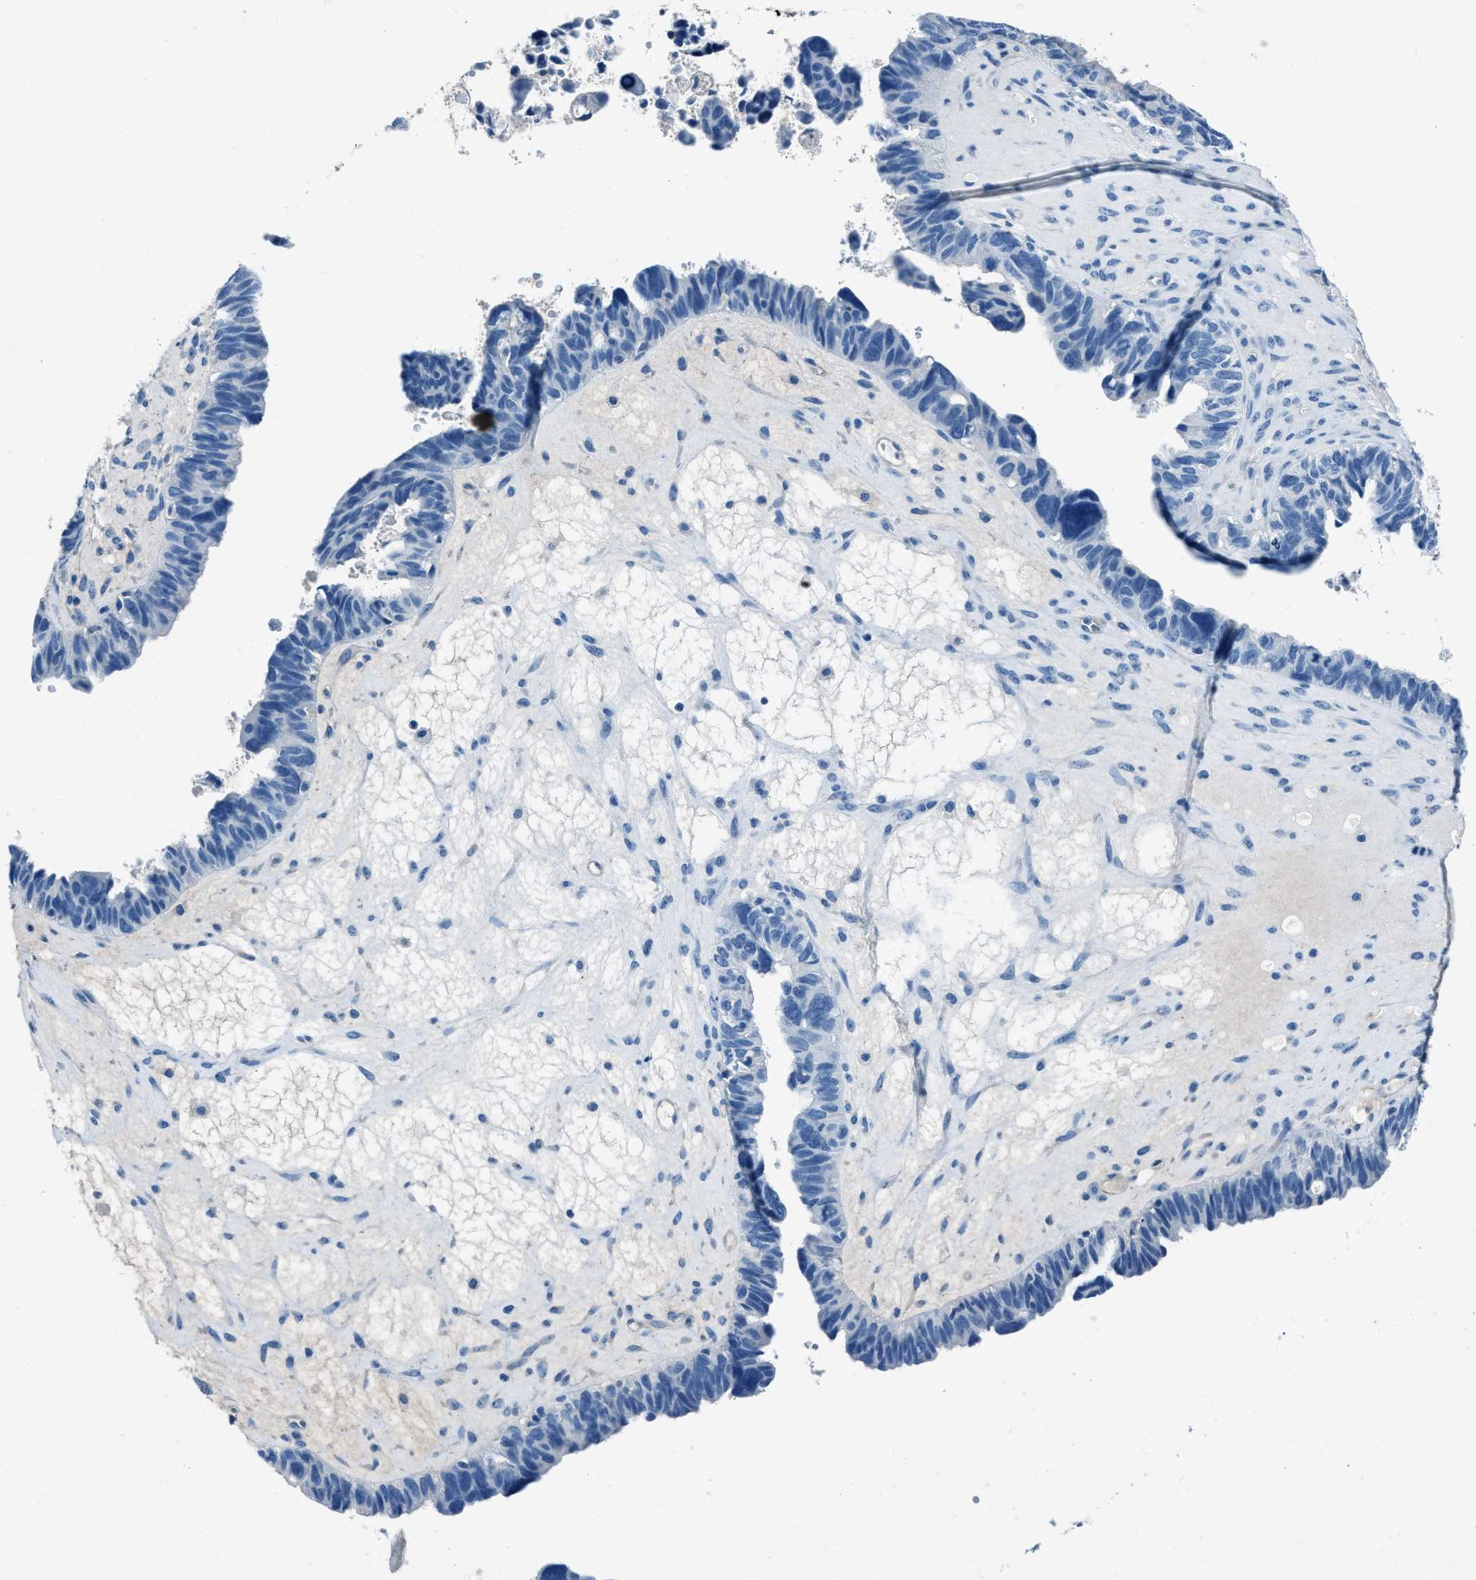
{"staining": {"intensity": "negative", "quantity": "none", "location": "none"}, "tissue": "ovarian cancer", "cell_type": "Tumor cells", "image_type": "cancer", "snomed": [{"axis": "morphology", "description": "Cystadenocarcinoma, serous, NOS"}, {"axis": "topography", "description": "Ovary"}], "caption": "An immunohistochemistry (IHC) photomicrograph of serous cystadenocarcinoma (ovarian) is shown. There is no staining in tumor cells of serous cystadenocarcinoma (ovarian).", "gene": "AMACR", "patient": {"sex": "female", "age": 79}}